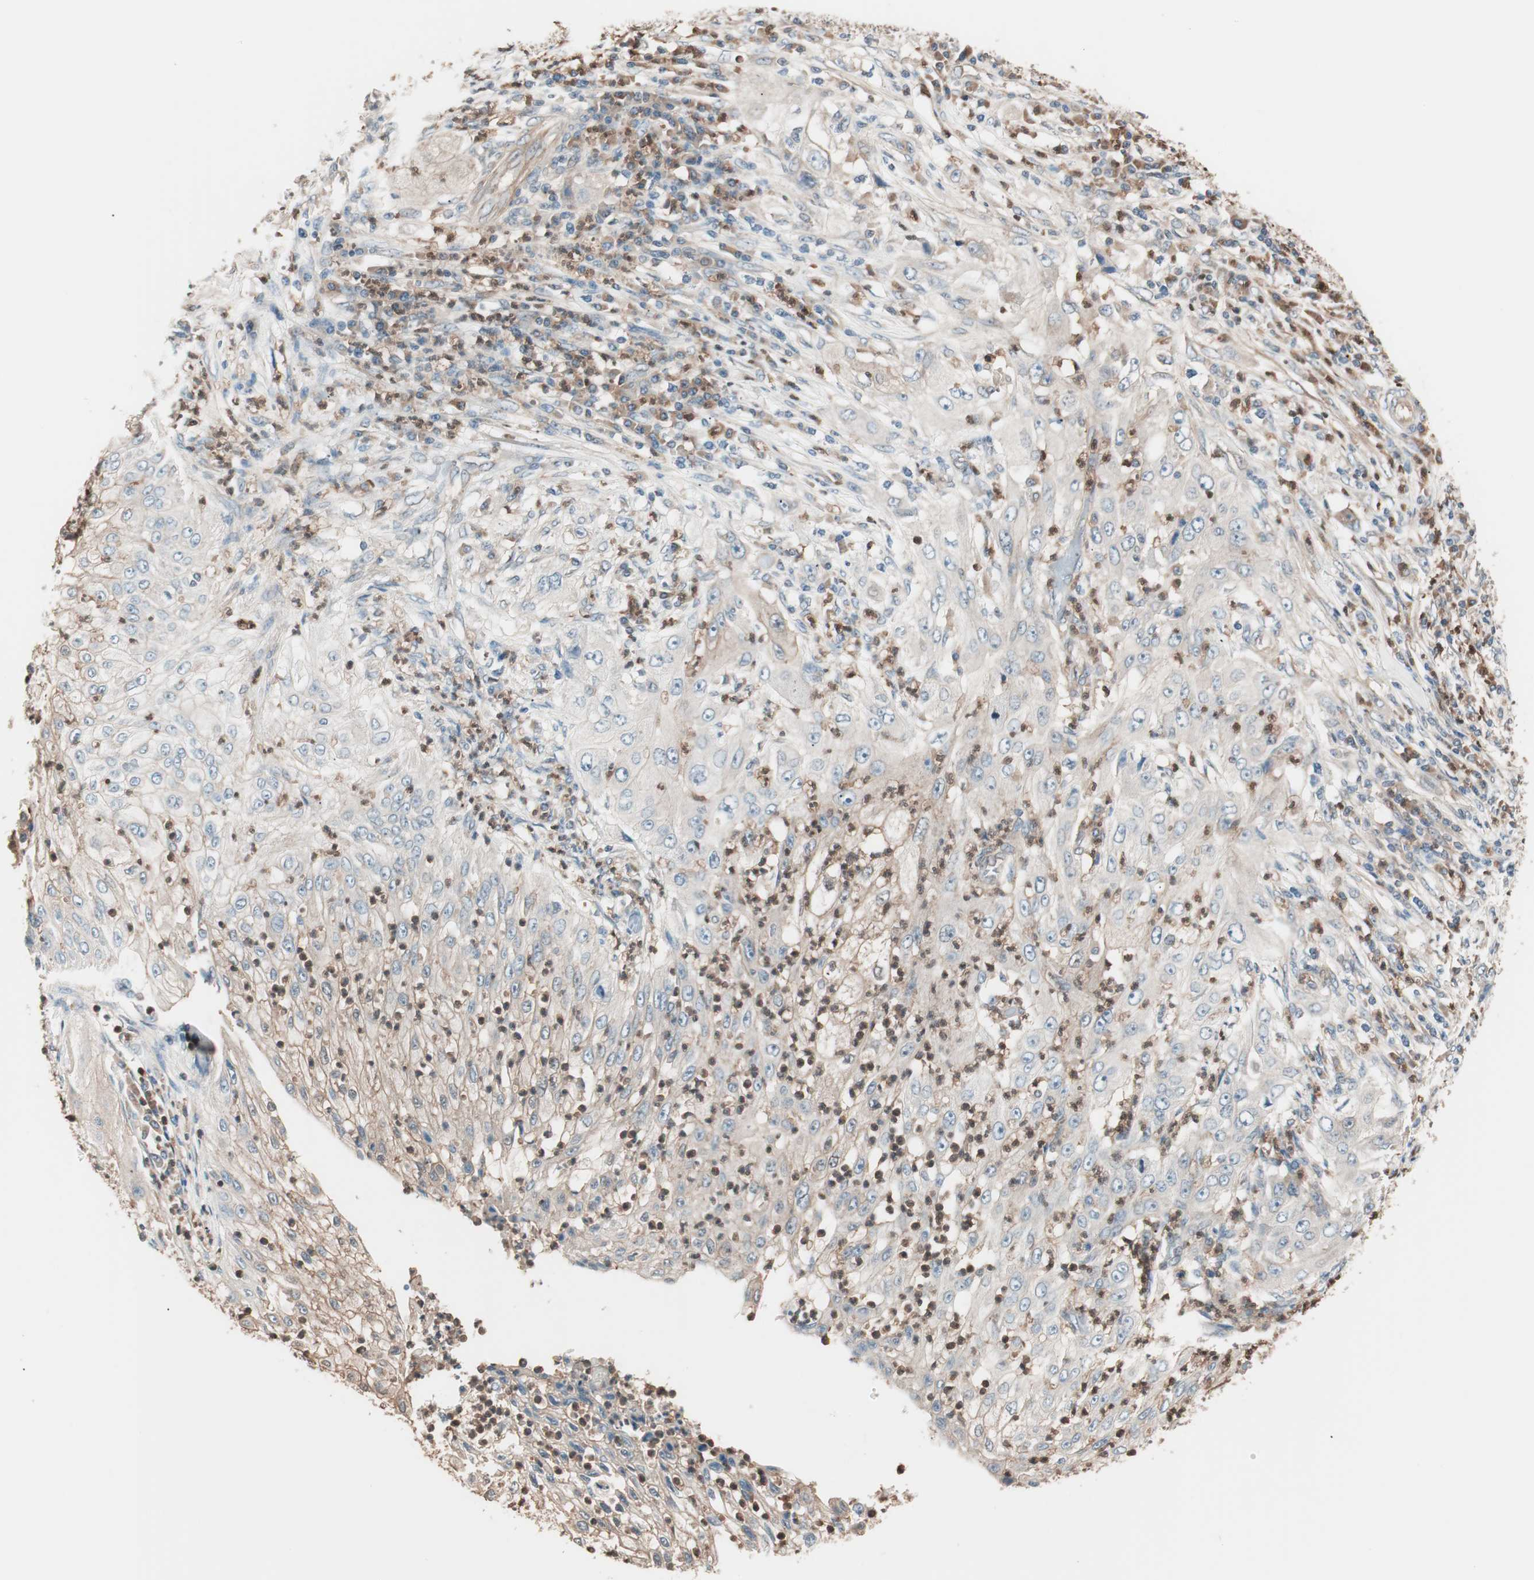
{"staining": {"intensity": "moderate", "quantity": "25%-75%", "location": "cytoplasmic/membranous"}, "tissue": "lung cancer", "cell_type": "Tumor cells", "image_type": "cancer", "snomed": [{"axis": "morphology", "description": "Inflammation, NOS"}, {"axis": "morphology", "description": "Squamous cell carcinoma, NOS"}, {"axis": "topography", "description": "Lymph node"}, {"axis": "topography", "description": "Soft tissue"}, {"axis": "topography", "description": "Lung"}], "caption": "Immunohistochemistry (DAB (3,3'-diaminobenzidine)) staining of human lung cancer (squamous cell carcinoma) shows moderate cytoplasmic/membranous protein positivity in approximately 25%-75% of tumor cells.", "gene": "TSG101", "patient": {"sex": "male", "age": 66}}